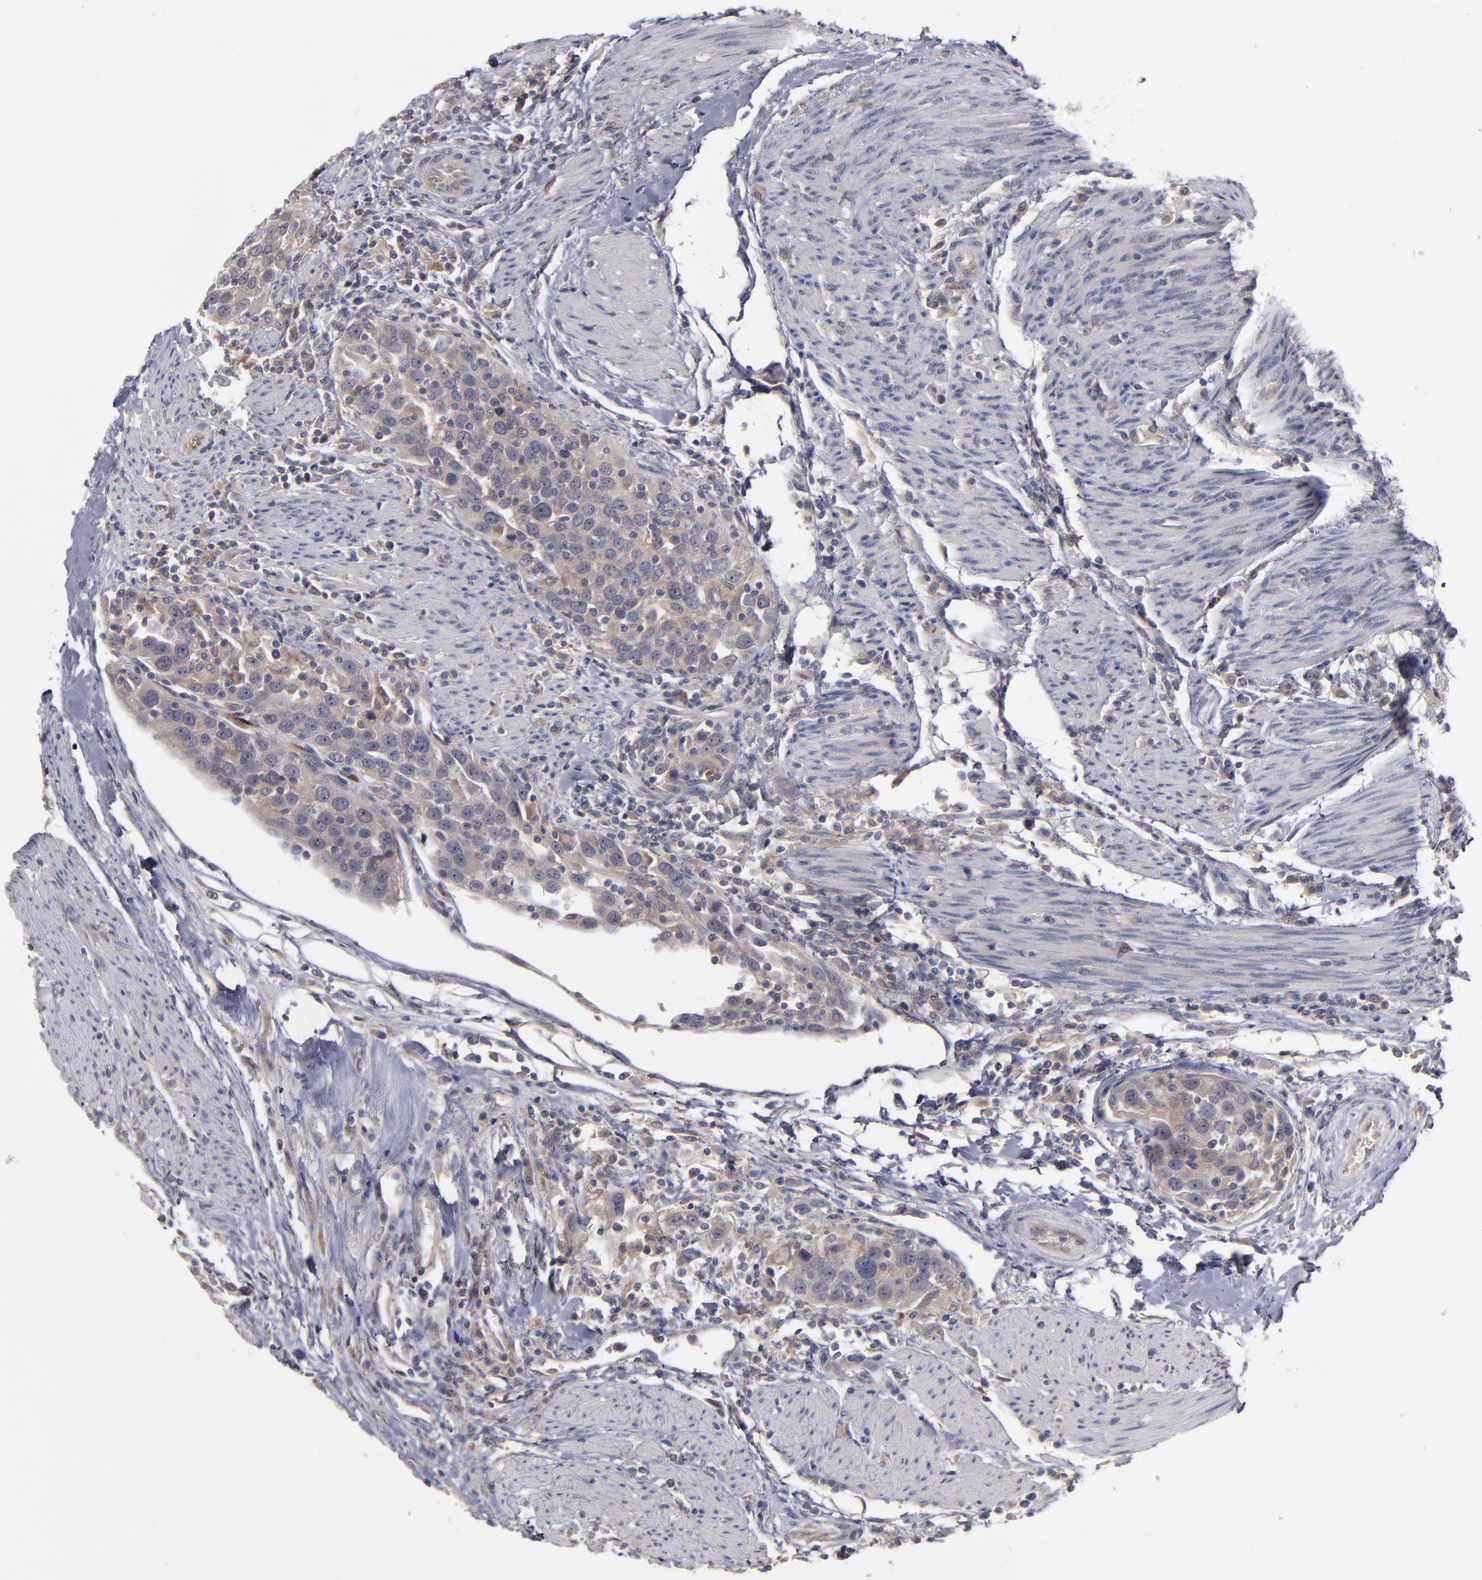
{"staining": {"intensity": "moderate", "quantity": ">75%", "location": "cytoplasmic/membranous"}, "tissue": "urothelial cancer", "cell_type": "Tumor cells", "image_type": "cancer", "snomed": [{"axis": "morphology", "description": "Urothelial carcinoma, High grade"}, {"axis": "topography", "description": "Urinary bladder"}], "caption": "Immunohistochemical staining of urothelial cancer exhibits moderate cytoplasmic/membranous protein positivity in approximately >75% of tumor cells.", "gene": "MMP11", "patient": {"sex": "female", "age": 80}}